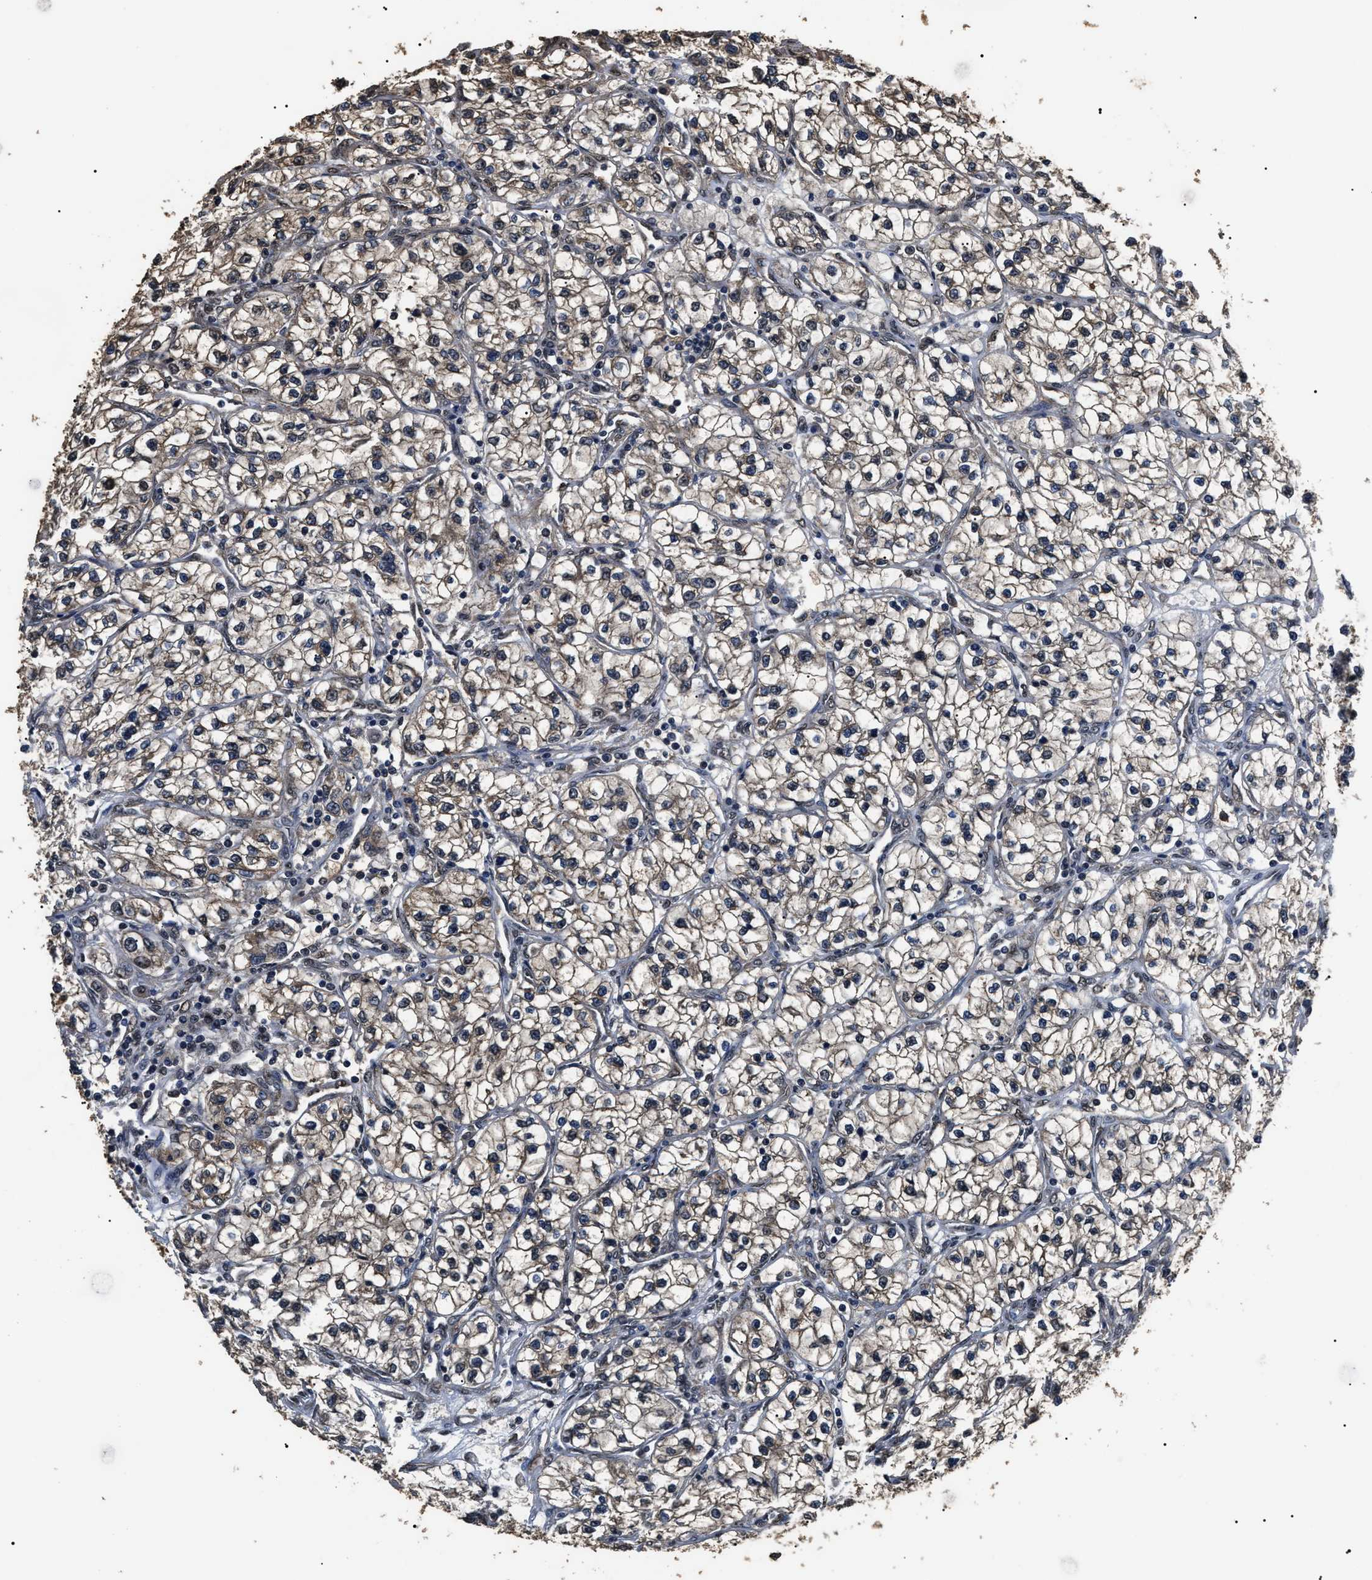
{"staining": {"intensity": "weak", "quantity": "<25%", "location": "cytoplasmic/membranous"}, "tissue": "renal cancer", "cell_type": "Tumor cells", "image_type": "cancer", "snomed": [{"axis": "morphology", "description": "Adenocarcinoma, NOS"}, {"axis": "topography", "description": "Kidney"}], "caption": "Histopathology image shows no significant protein expression in tumor cells of renal adenocarcinoma.", "gene": "PSMD8", "patient": {"sex": "female", "age": 57}}